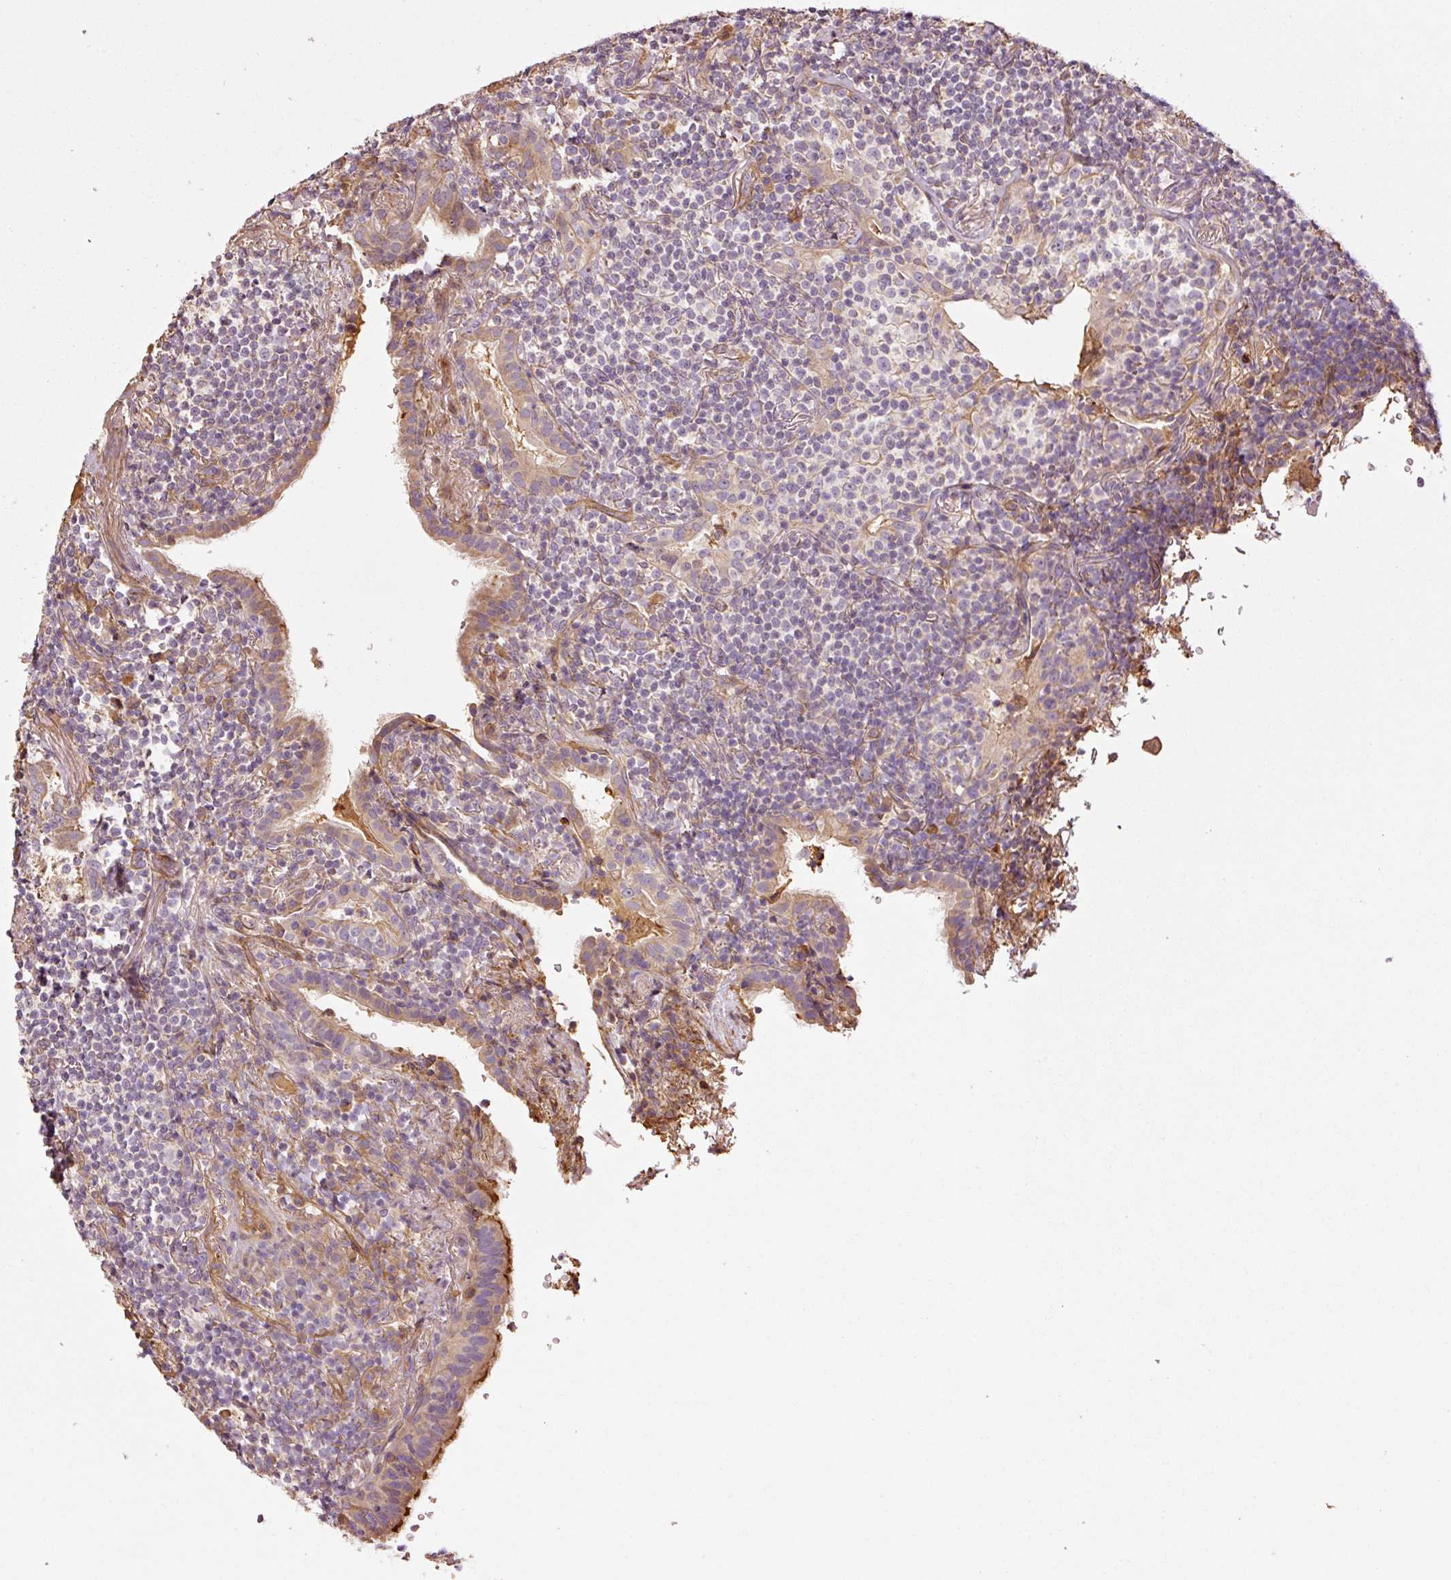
{"staining": {"intensity": "negative", "quantity": "none", "location": "none"}, "tissue": "lymphoma", "cell_type": "Tumor cells", "image_type": "cancer", "snomed": [{"axis": "morphology", "description": "Malignant lymphoma, non-Hodgkin's type, Low grade"}, {"axis": "topography", "description": "Lung"}], "caption": "Immunohistochemistry (IHC) image of neoplastic tissue: human lymphoma stained with DAB reveals no significant protein expression in tumor cells.", "gene": "NID2", "patient": {"sex": "female", "age": 71}}